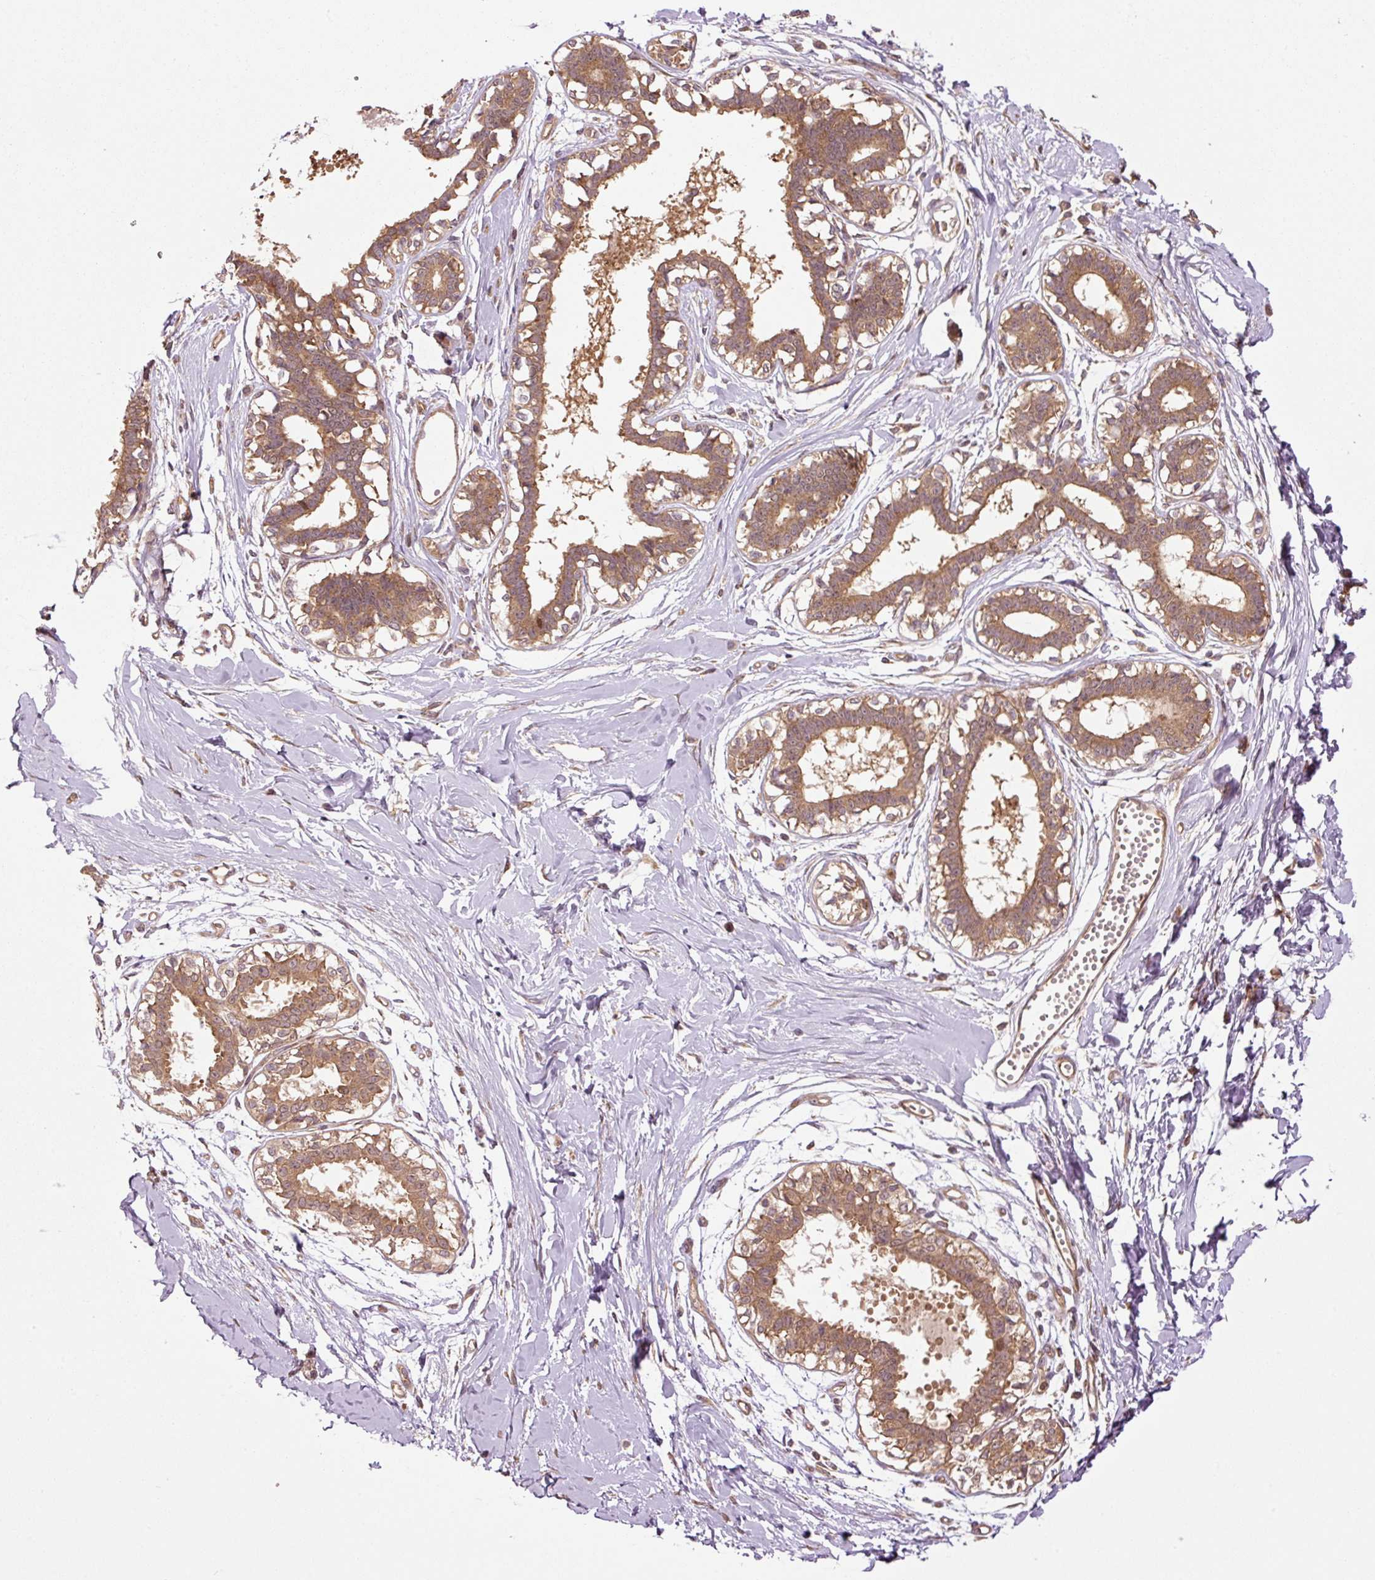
{"staining": {"intensity": "moderate", "quantity": ">75%", "location": "cytoplasmic/membranous"}, "tissue": "breast", "cell_type": "Glandular cells", "image_type": "normal", "snomed": [{"axis": "morphology", "description": "Normal tissue, NOS"}, {"axis": "topography", "description": "Breast"}], "caption": "Breast stained with a brown dye exhibits moderate cytoplasmic/membranous positive positivity in about >75% of glandular cells.", "gene": "OXER1", "patient": {"sex": "female", "age": 45}}